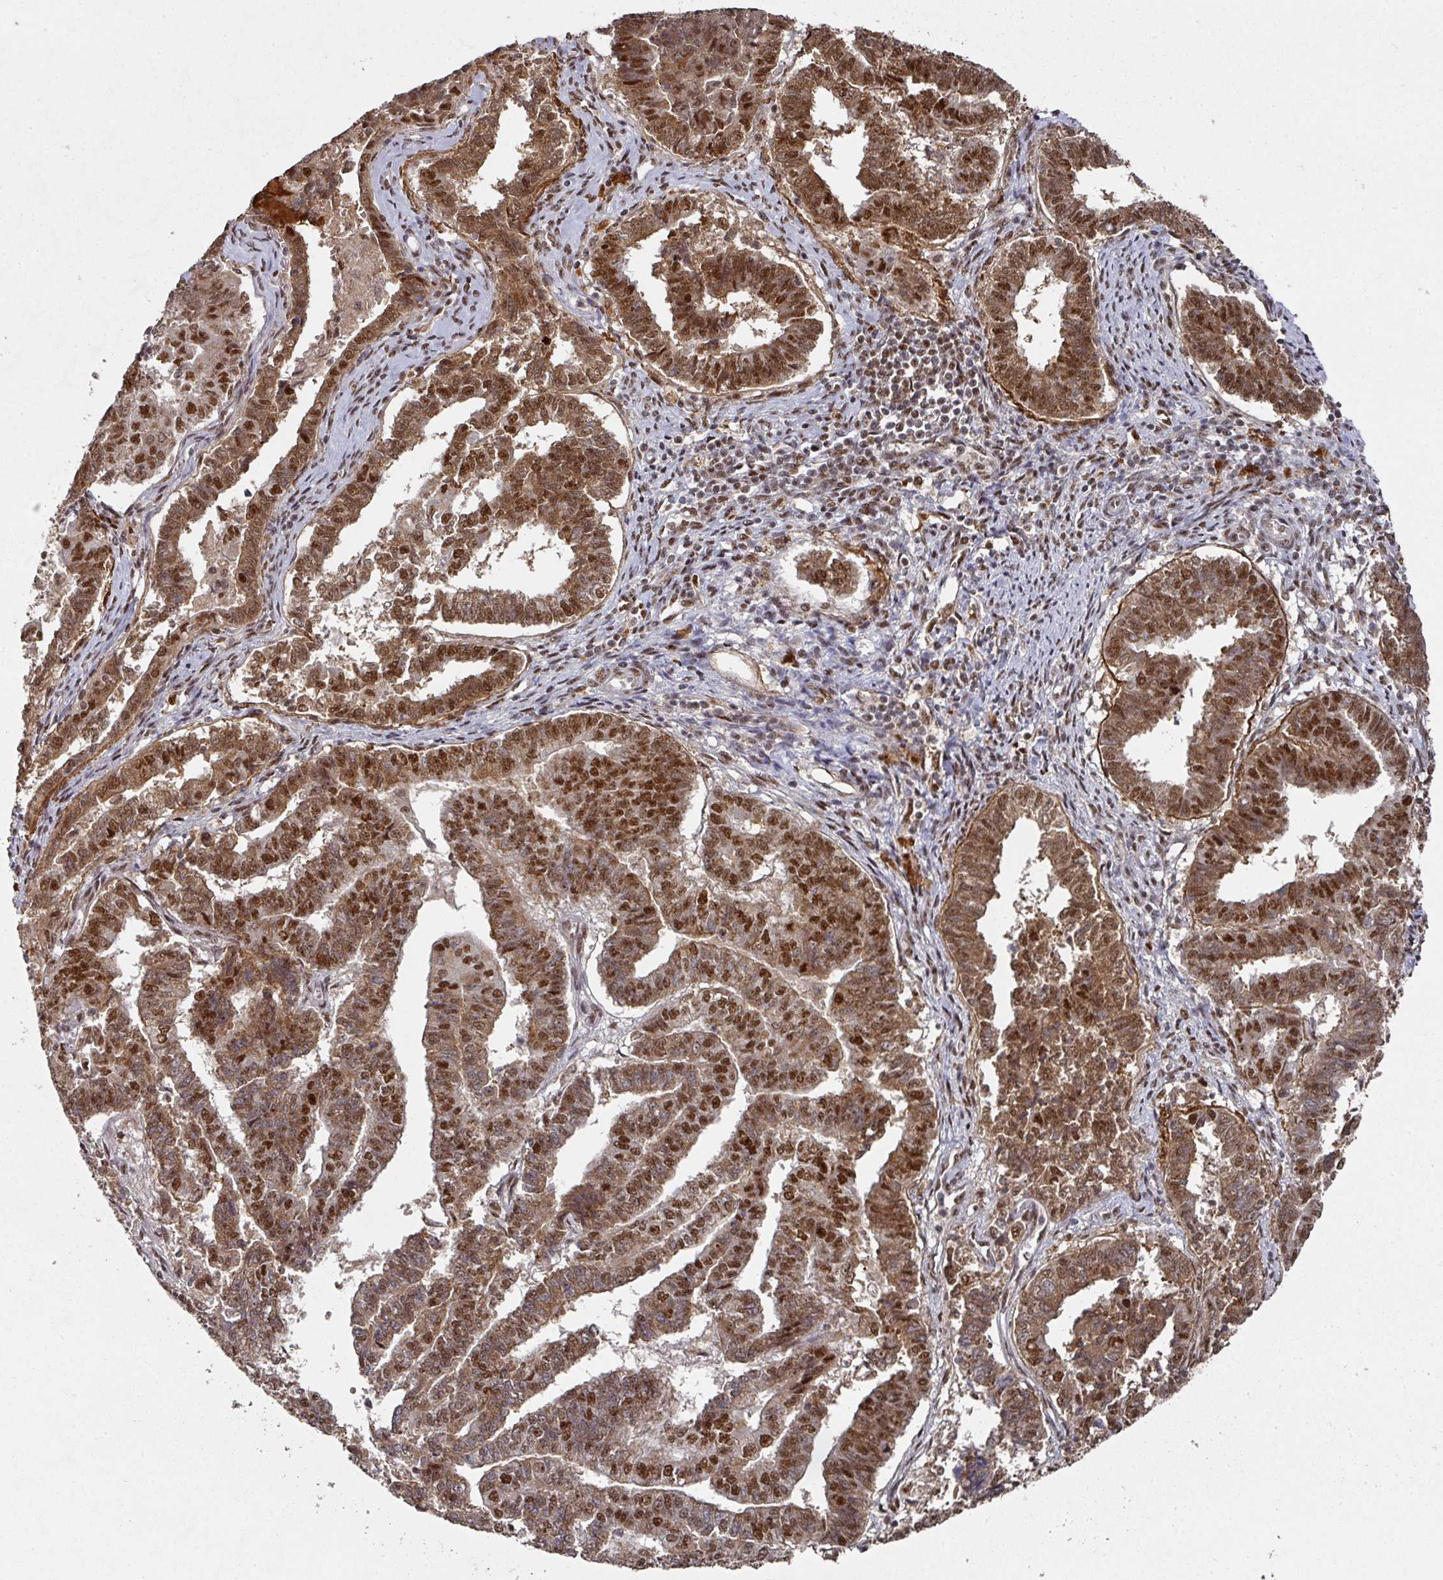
{"staining": {"intensity": "strong", "quantity": ">75%", "location": "cytoplasmic/membranous,nuclear"}, "tissue": "endometrial cancer", "cell_type": "Tumor cells", "image_type": "cancer", "snomed": [{"axis": "morphology", "description": "Adenocarcinoma, NOS"}, {"axis": "topography", "description": "Endometrium"}], "caption": "This is an image of IHC staining of adenocarcinoma (endometrial), which shows strong staining in the cytoplasmic/membranous and nuclear of tumor cells.", "gene": "MEPCE", "patient": {"sex": "female", "age": 72}}